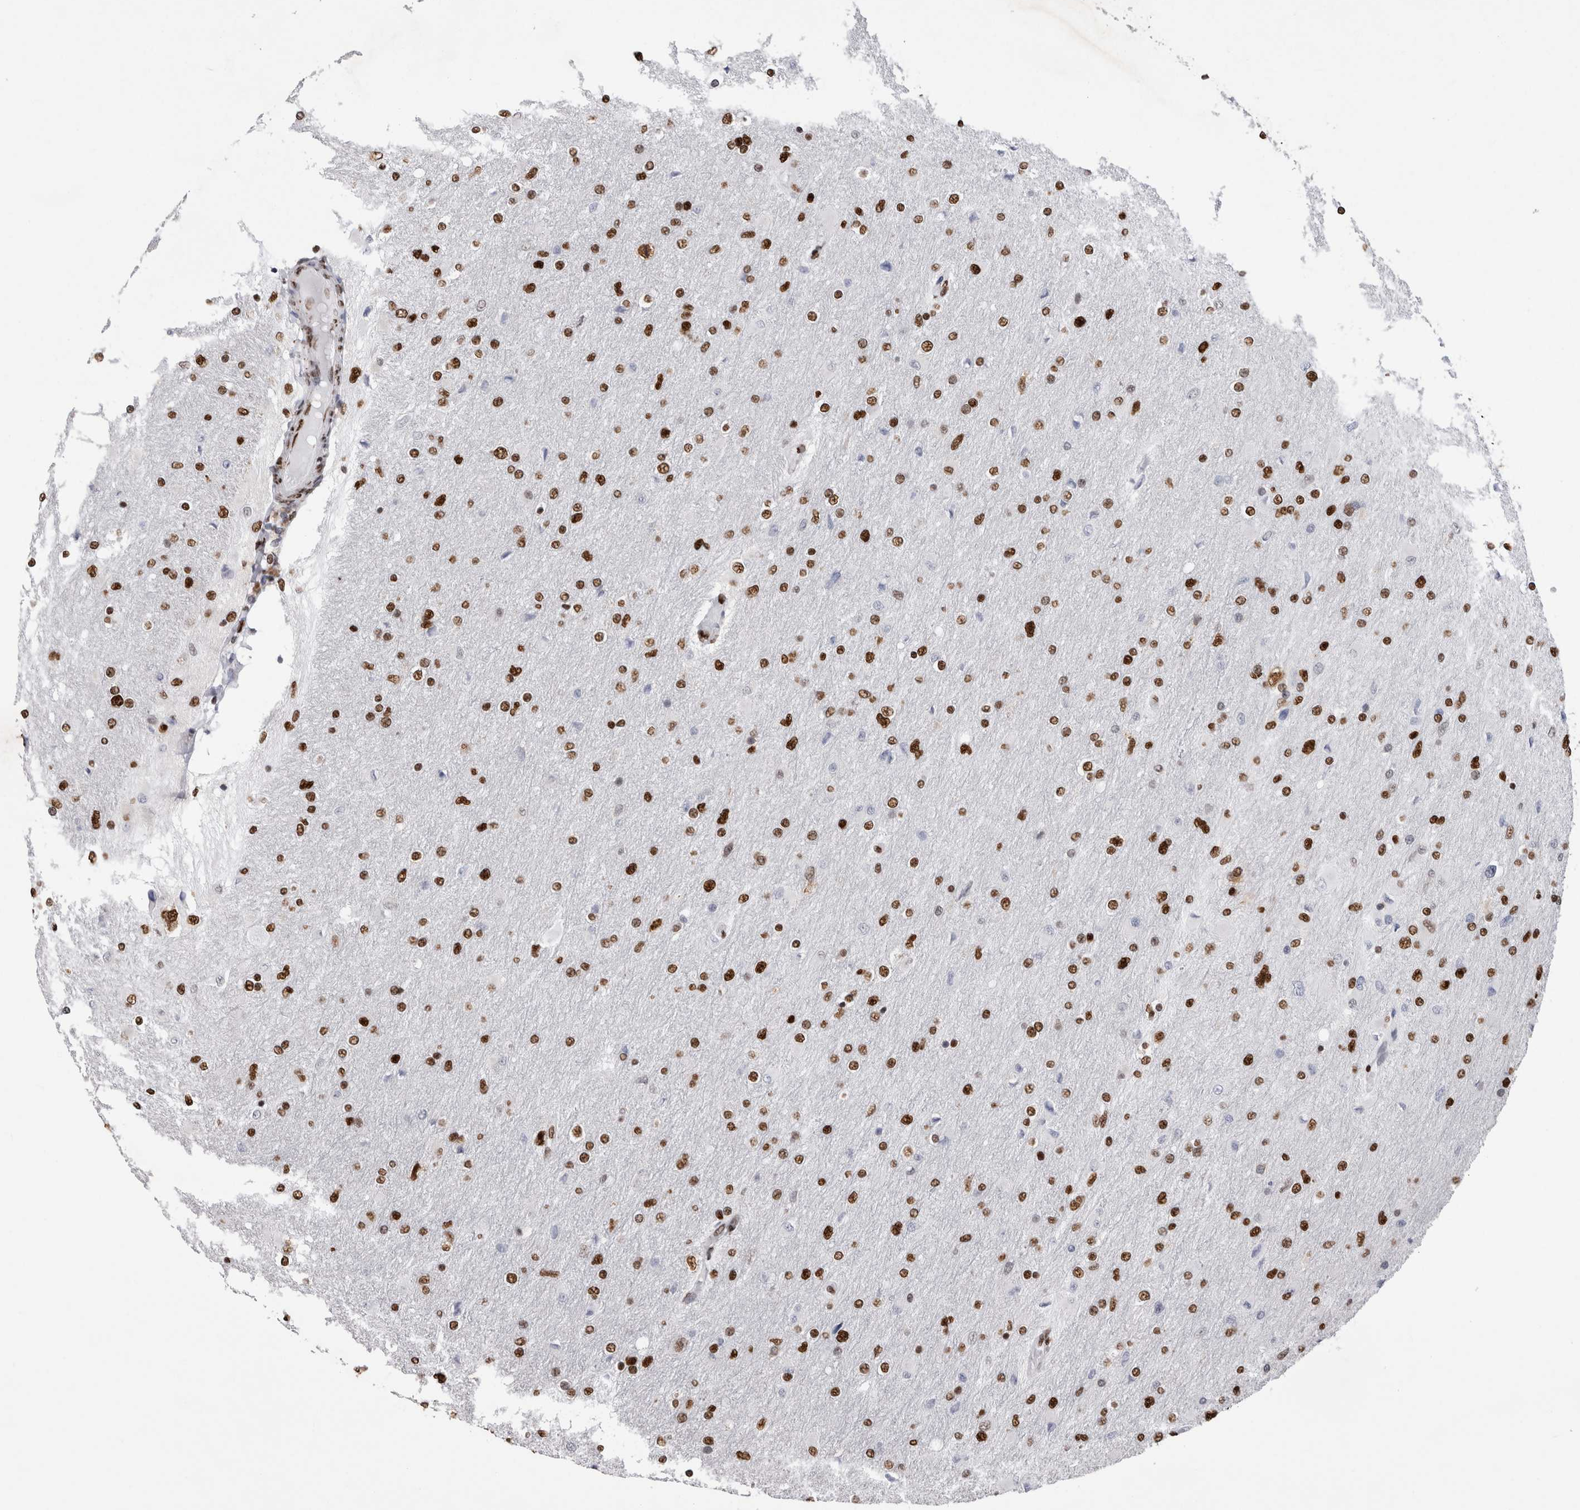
{"staining": {"intensity": "strong", "quantity": ">75%", "location": "nuclear"}, "tissue": "glioma", "cell_type": "Tumor cells", "image_type": "cancer", "snomed": [{"axis": "morphology", "description": "Glioma, malignant, High grade"}, {"axis": "topography", "description": "Cerebral cortex"}], "caption": "Glioma stained for a protein demonstrates strong nuclear positivity in tumor cells. The staining was performed using DAB (3,3'-diaminobenzidine), with brown indicating positive protein expression. Nuclei are stained blue with hematoxylin.", "gene": "ALPK3", "patient": {"sex": "female", "age": 36}}